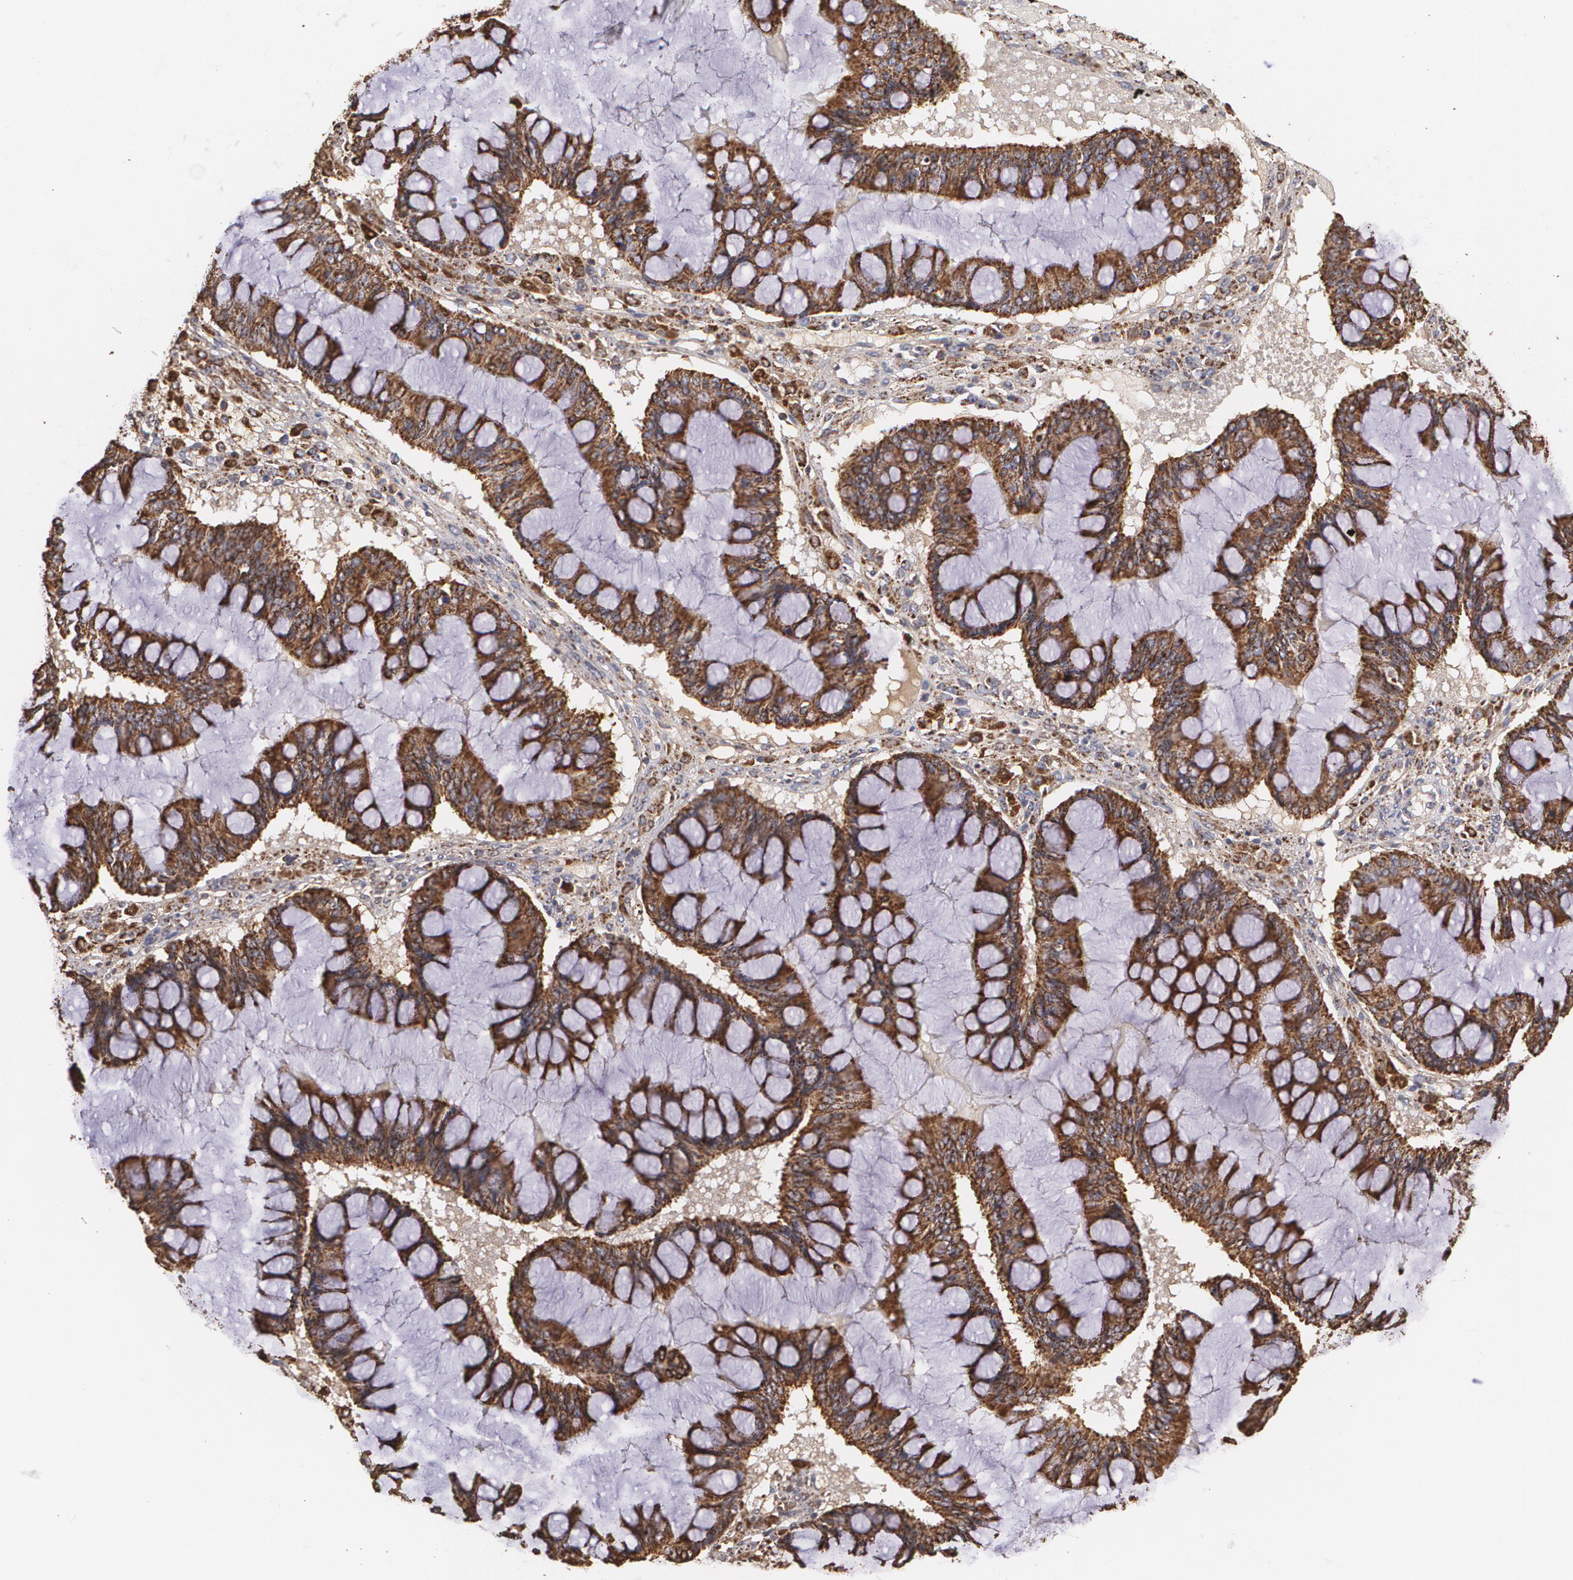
{"staining": {"intensity": "moderate", "quantity": ">75%", "location": "cytoplasmic/membranous"}, "tissue": "ovarian cancer", "cell_type": "Tumor cells", "image_type": "cancer", "snomed": [{"axis": "morphology", "description": "Cystadenocarcinoma, mucinous, NOS"}, {"axis": "topography", "description": "Ovary"}], "caption": "Human mucinous cystadenocarcinoma (ovarian) stained with a protein marker displays moderate staining in tumor cells.", "gene": "HSPD1", "patient": {"sex": "female", "age": 73}}